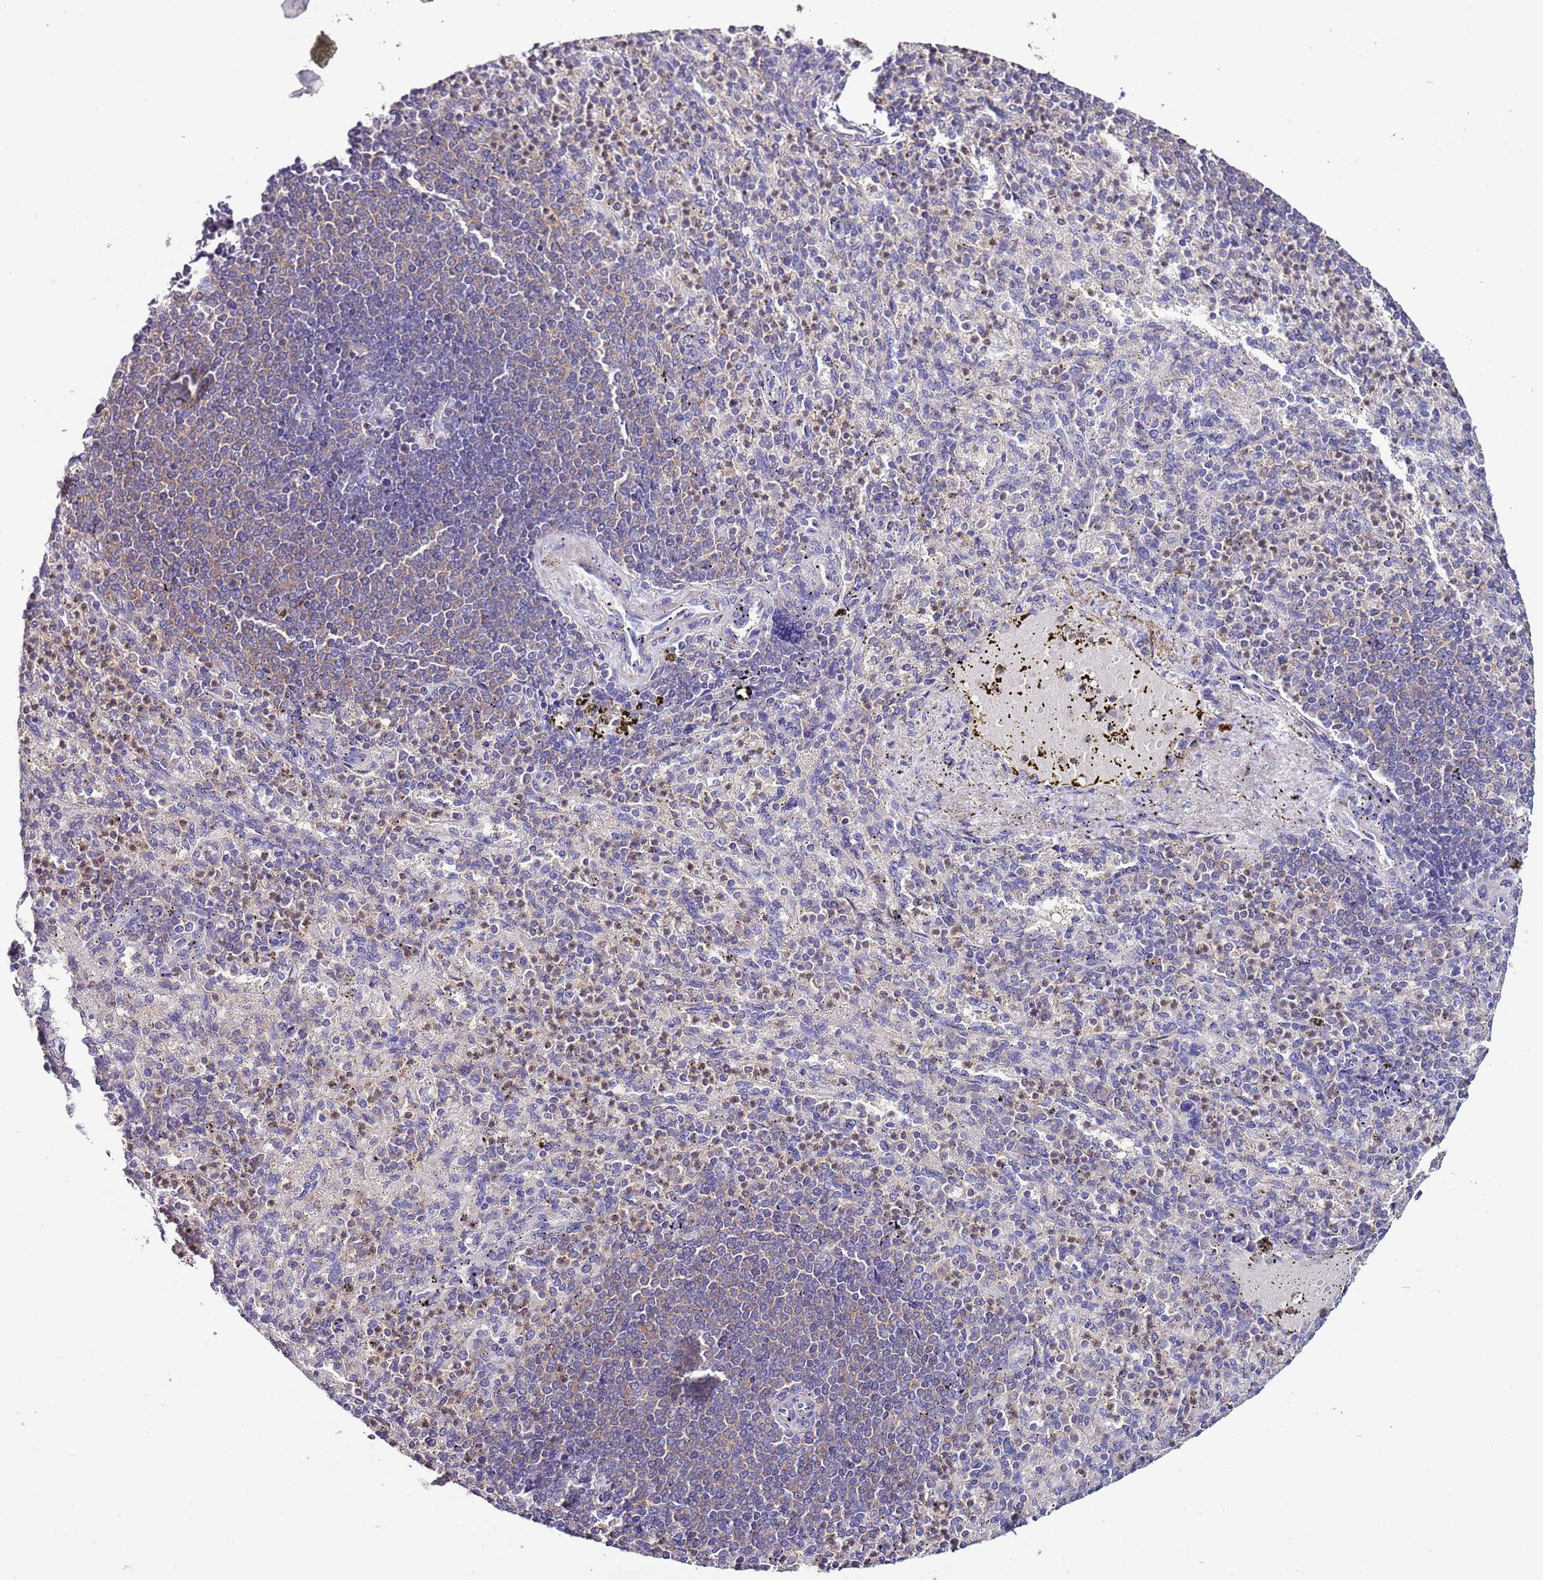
{"staining": {"intensity": "moderate", "quantity": "<25%", "location": "cytoplasmic/membranous"}, "tissue": "spleen", "cell_type": "Cells in red pulp", "image_type": "normal", "snomed": [{"axis": "morphology", "description": "Normal tissue, NOS"}, {"axis": "topography", "description": "Spleen"}], "caption": "Normal spleen displays moderate cytoplasmic/membranous expression in about <25% of cells in red pulp.", "gene": "IGIP", "patient": {"sex": "female", "age": 74}}